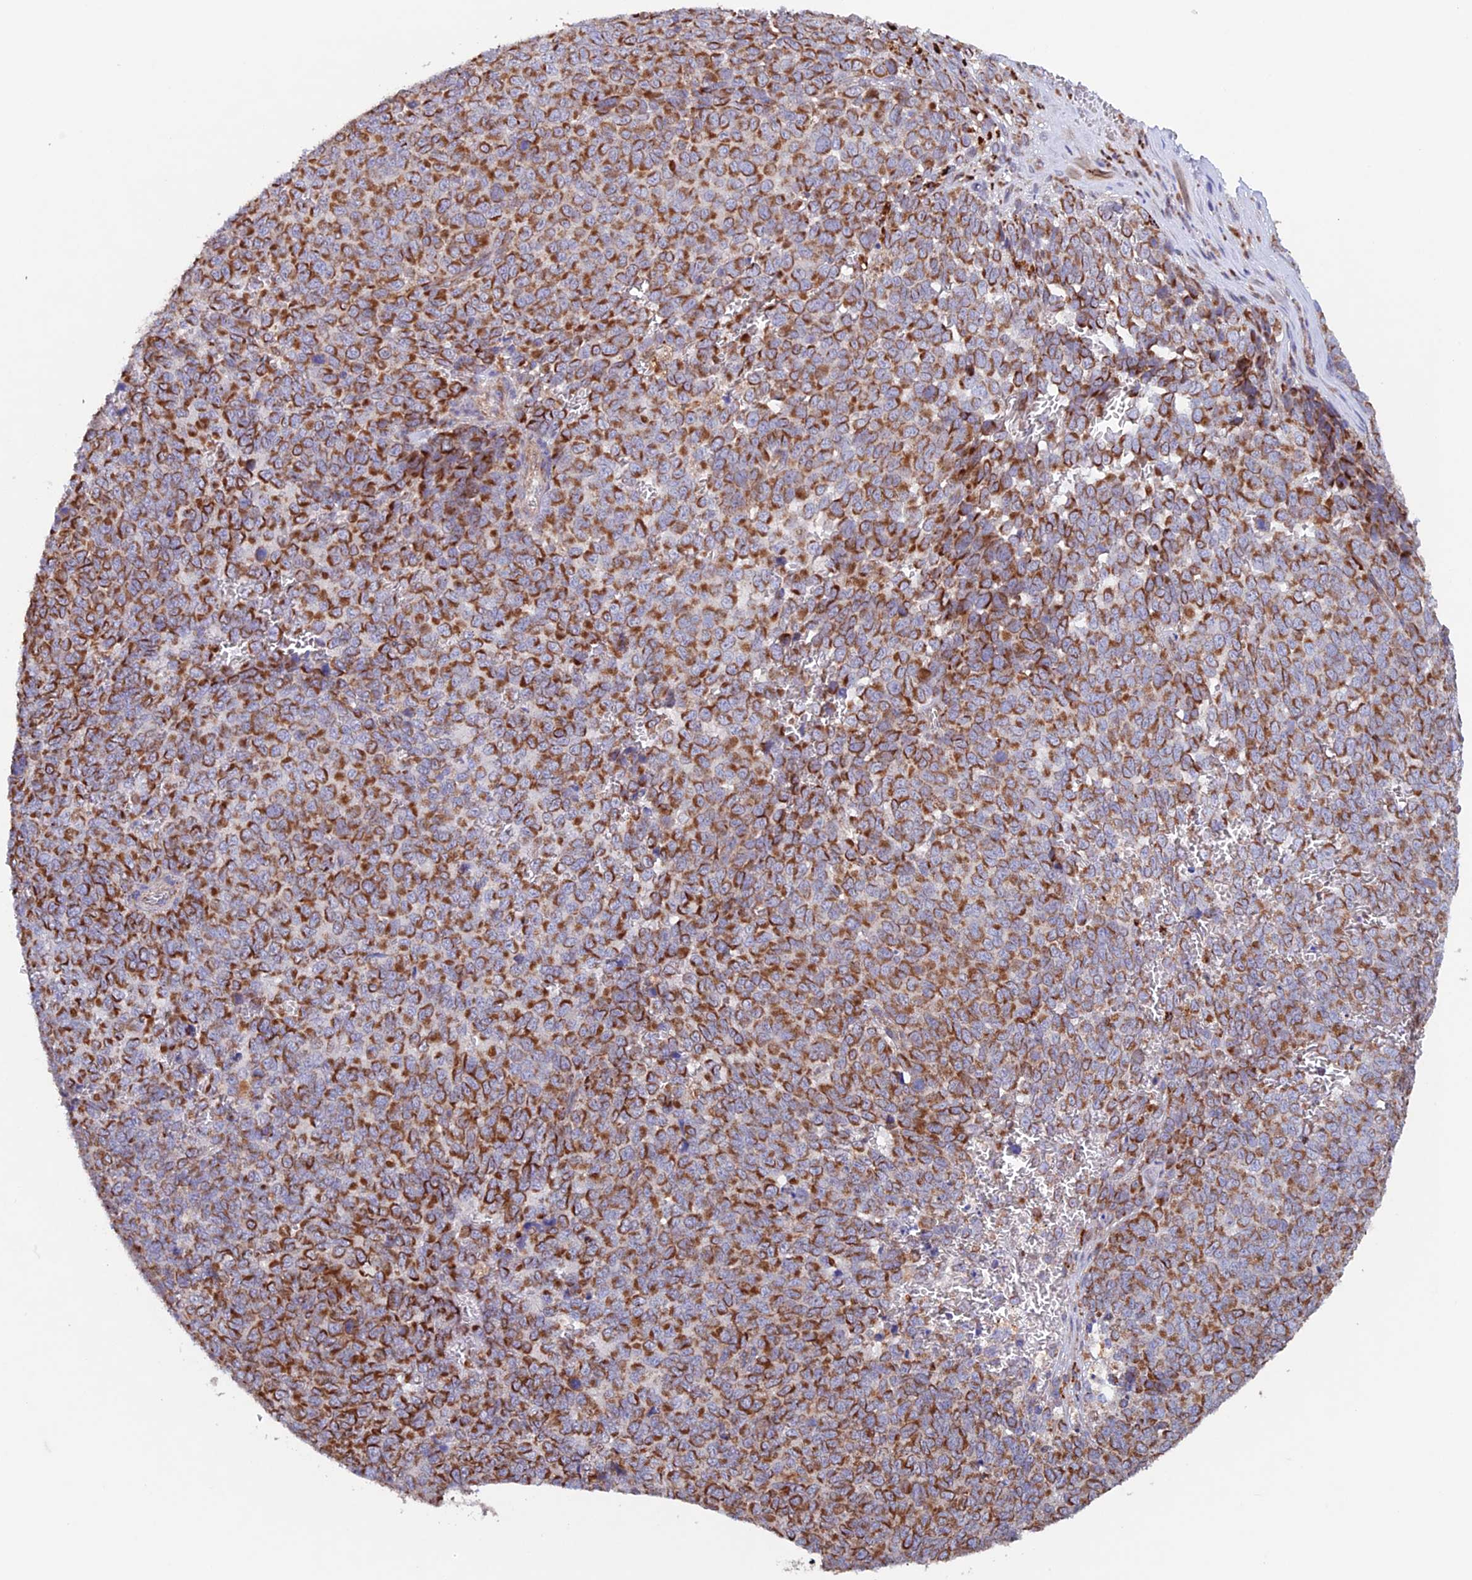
{"staining": {"intensity": "moderate", "quantity": ">75%", "location": "cytoplasmic/membranous"}, "tissue": "melanoma", "cell_type": "Tumor cells", "image_type": "cancer", "snomed": [{"axis": "morphology", "description": "Malignant melanoma, NOS"}, {"axis": "topography", "description": "Nose, NOS"}], "caption": "The image displays immunohistochemical staining of malignant melanoma. There is moderate cytoplasmic/membranous expression is appreciated in approximately >75% of tumor cells.", "gene": "MRPL1", "patient": {"sex": "female", "age": 48}}